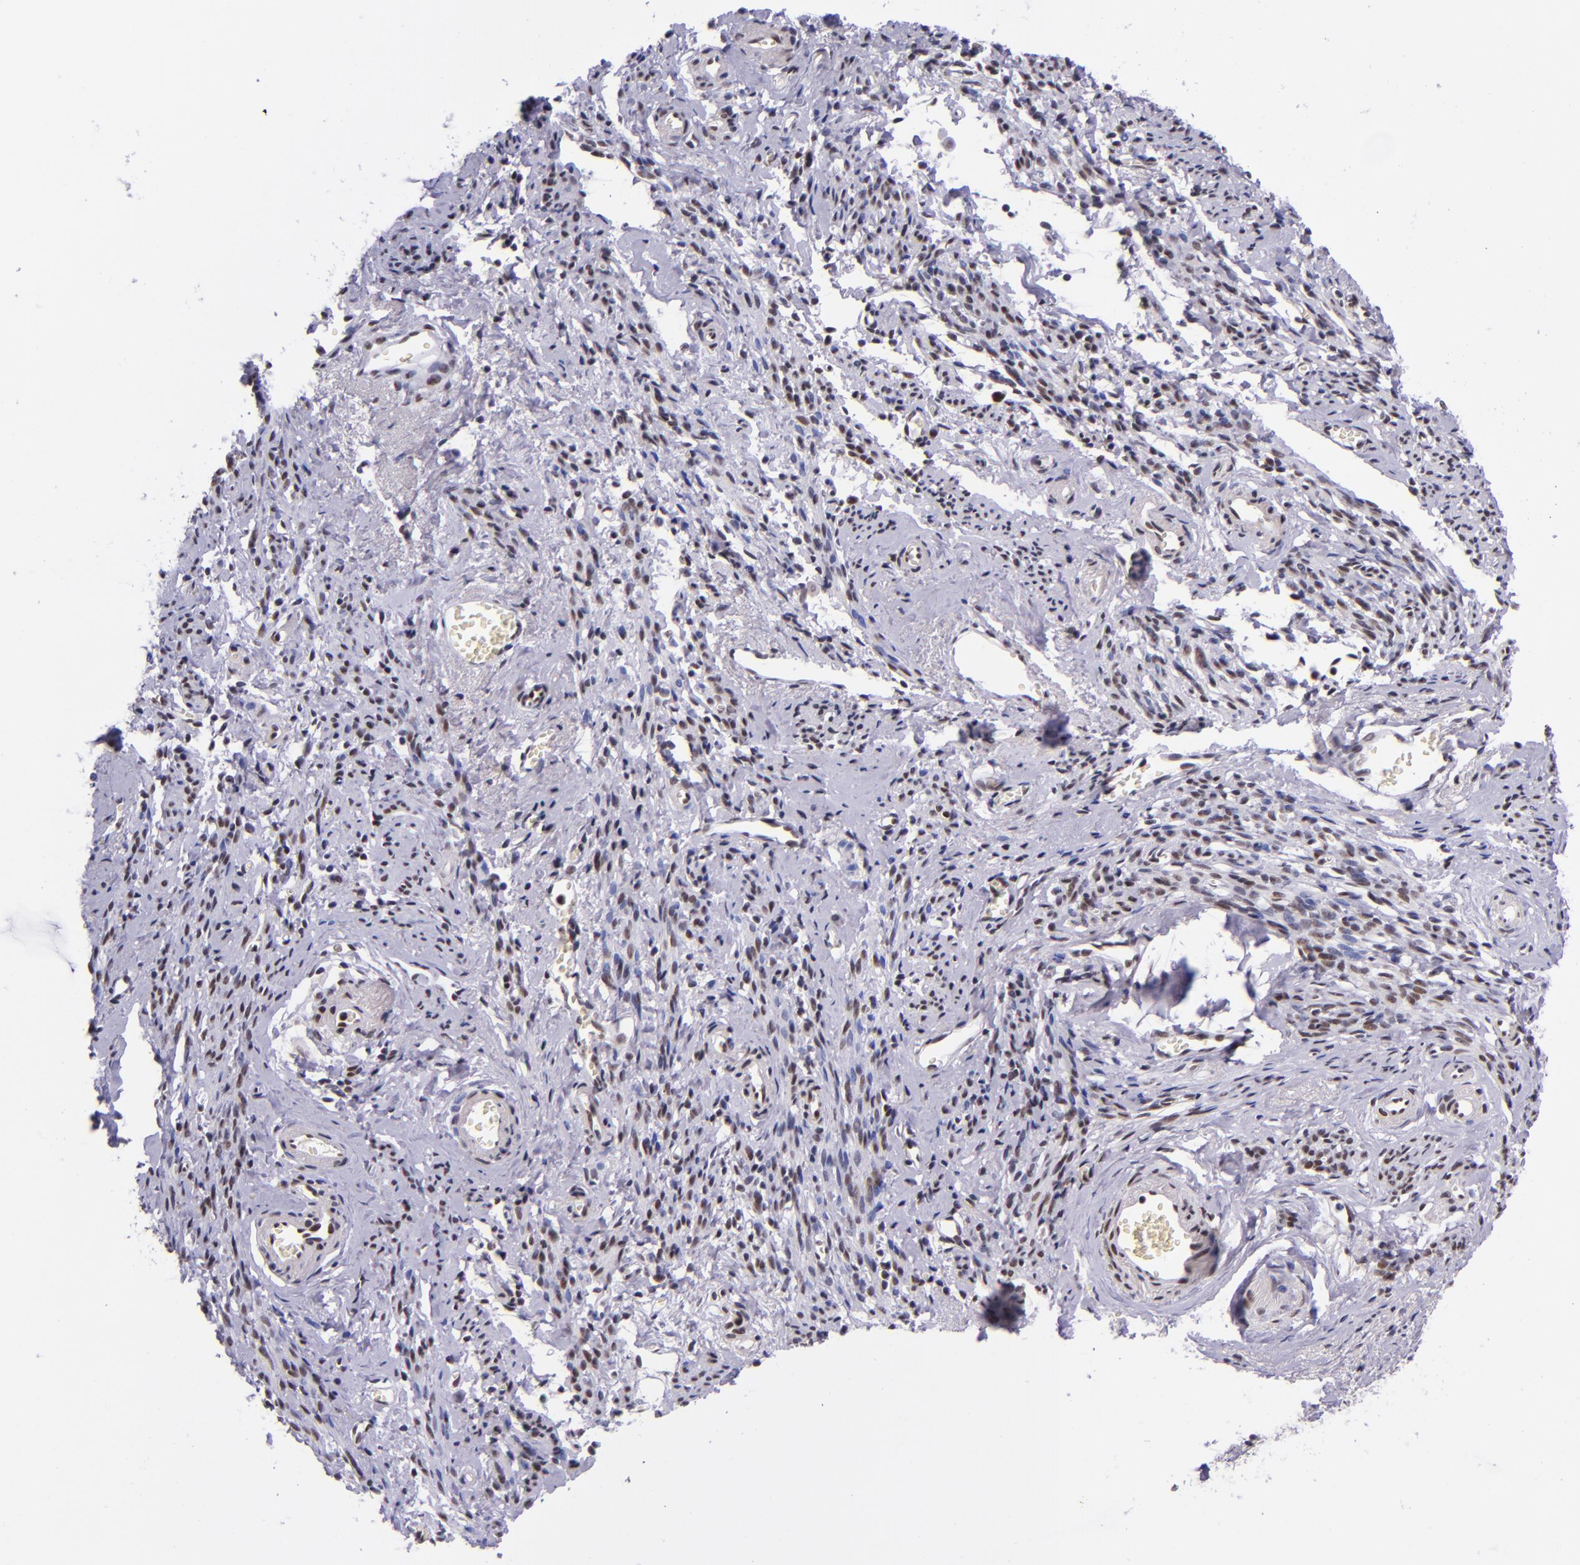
{"staining": {"intensity": "moderate", "quantity": "25%-75%", "location": "nuclear"}, "tissue": "endometrial cancer", "cell_type": "Tumor cells", "image_type": "cancer", "snomed": [{"axis": "morphology", "description": "Adenocarcinoma, NOS"}, {"axis": "topography", "description": "Endometrium"}], "caption": "Protein staining of endometrial adenocarcinoma tissue demonstrates moderate nuclear expression in approximately 25%-75% of tumor cells.", "gene": "GPKOW", "patient": {"sex": "female", "age": 75}}